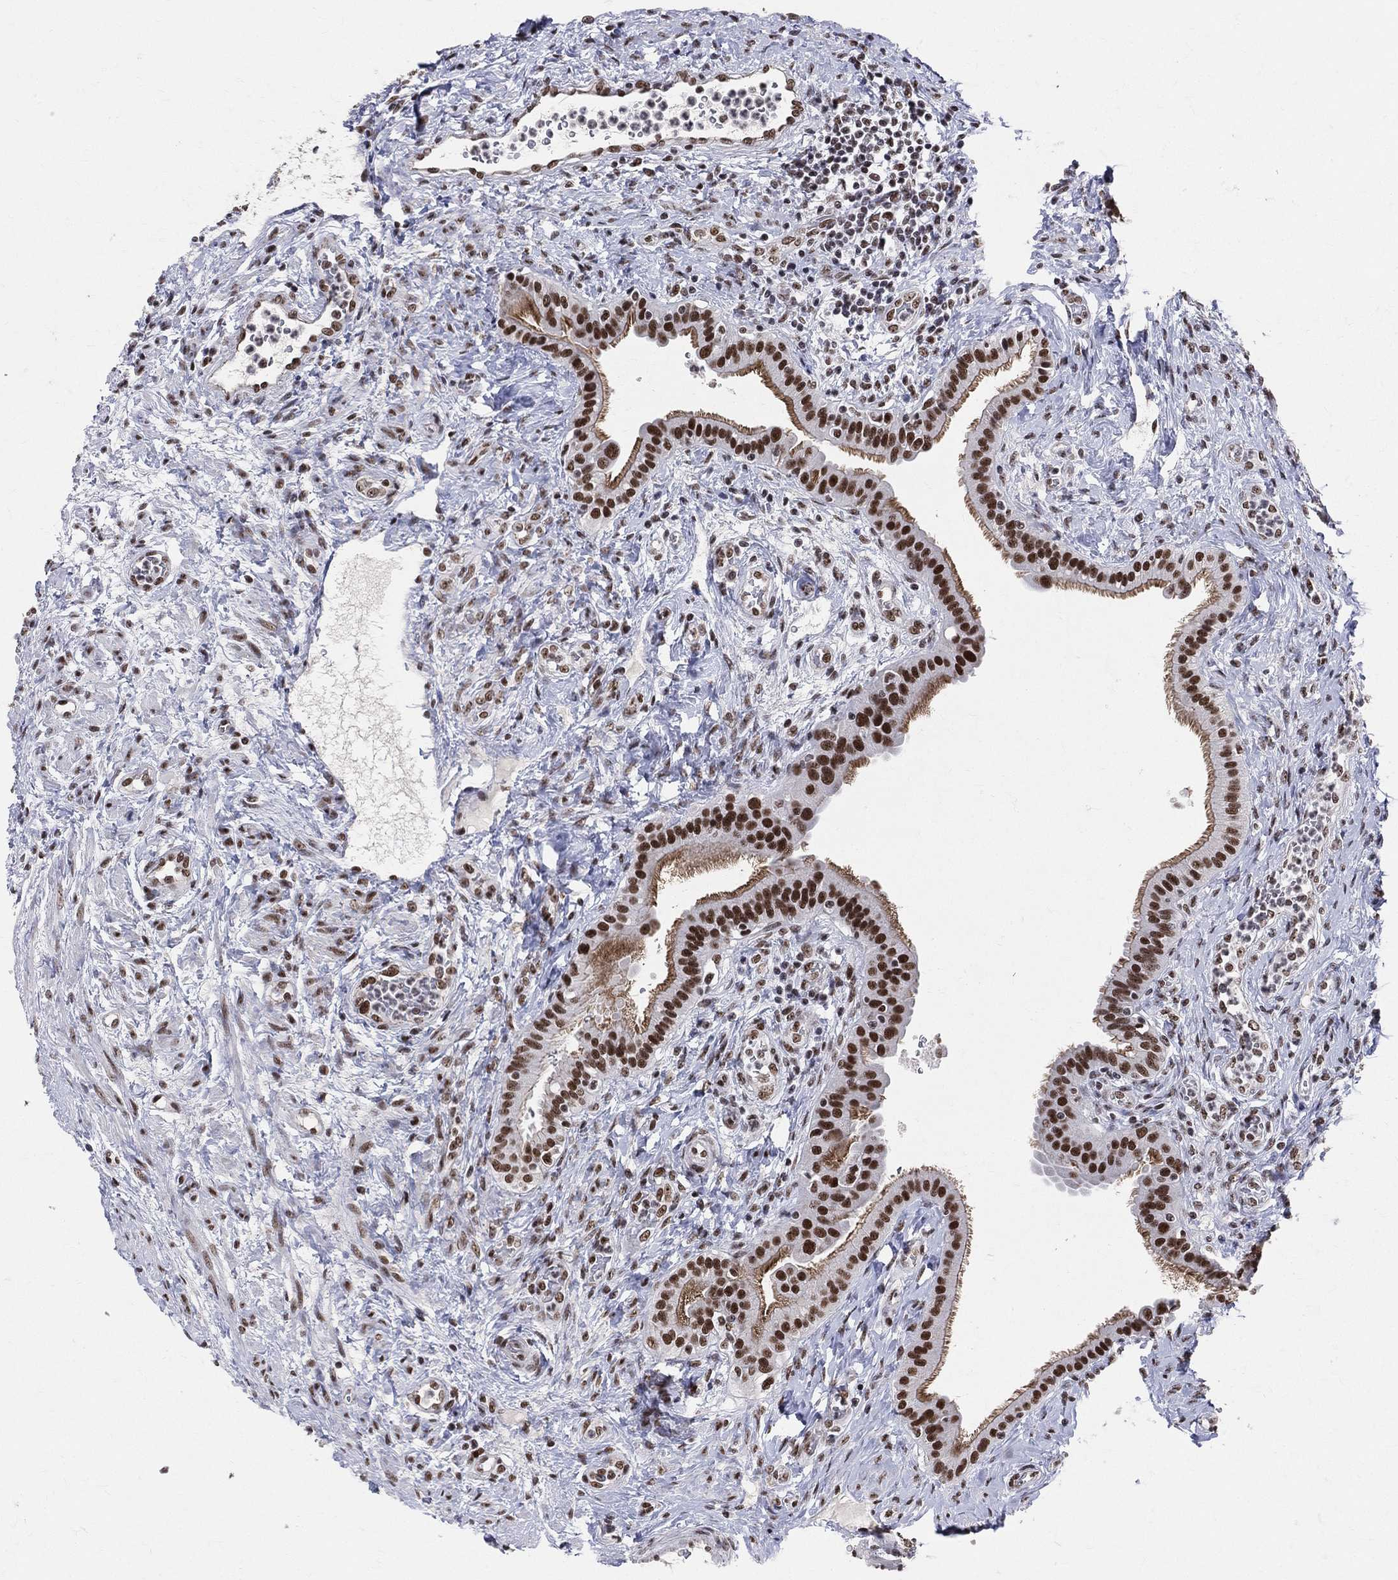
{"staining": {"intensity": "strong", "quantity": "25%-75%", "location": "cytoplasmic/membranous,nuclear"}, "tissue": "fallopian tube", "cell_type": "Glandular cells", "image_type": "normal", "snomed": [{"axis": "morphology", "description": "Normal tissue, NOS"}, {"axis": "topography", "description": "Fallopian tube"}], "caption": "The immunohistochemical stain shows strong cytoplasmic/membranous,nuclear staining in glandular cells of unremarkable fallopian tube.", "gene": "CDK7", "patient": {"sex": "female", "age": 41}}